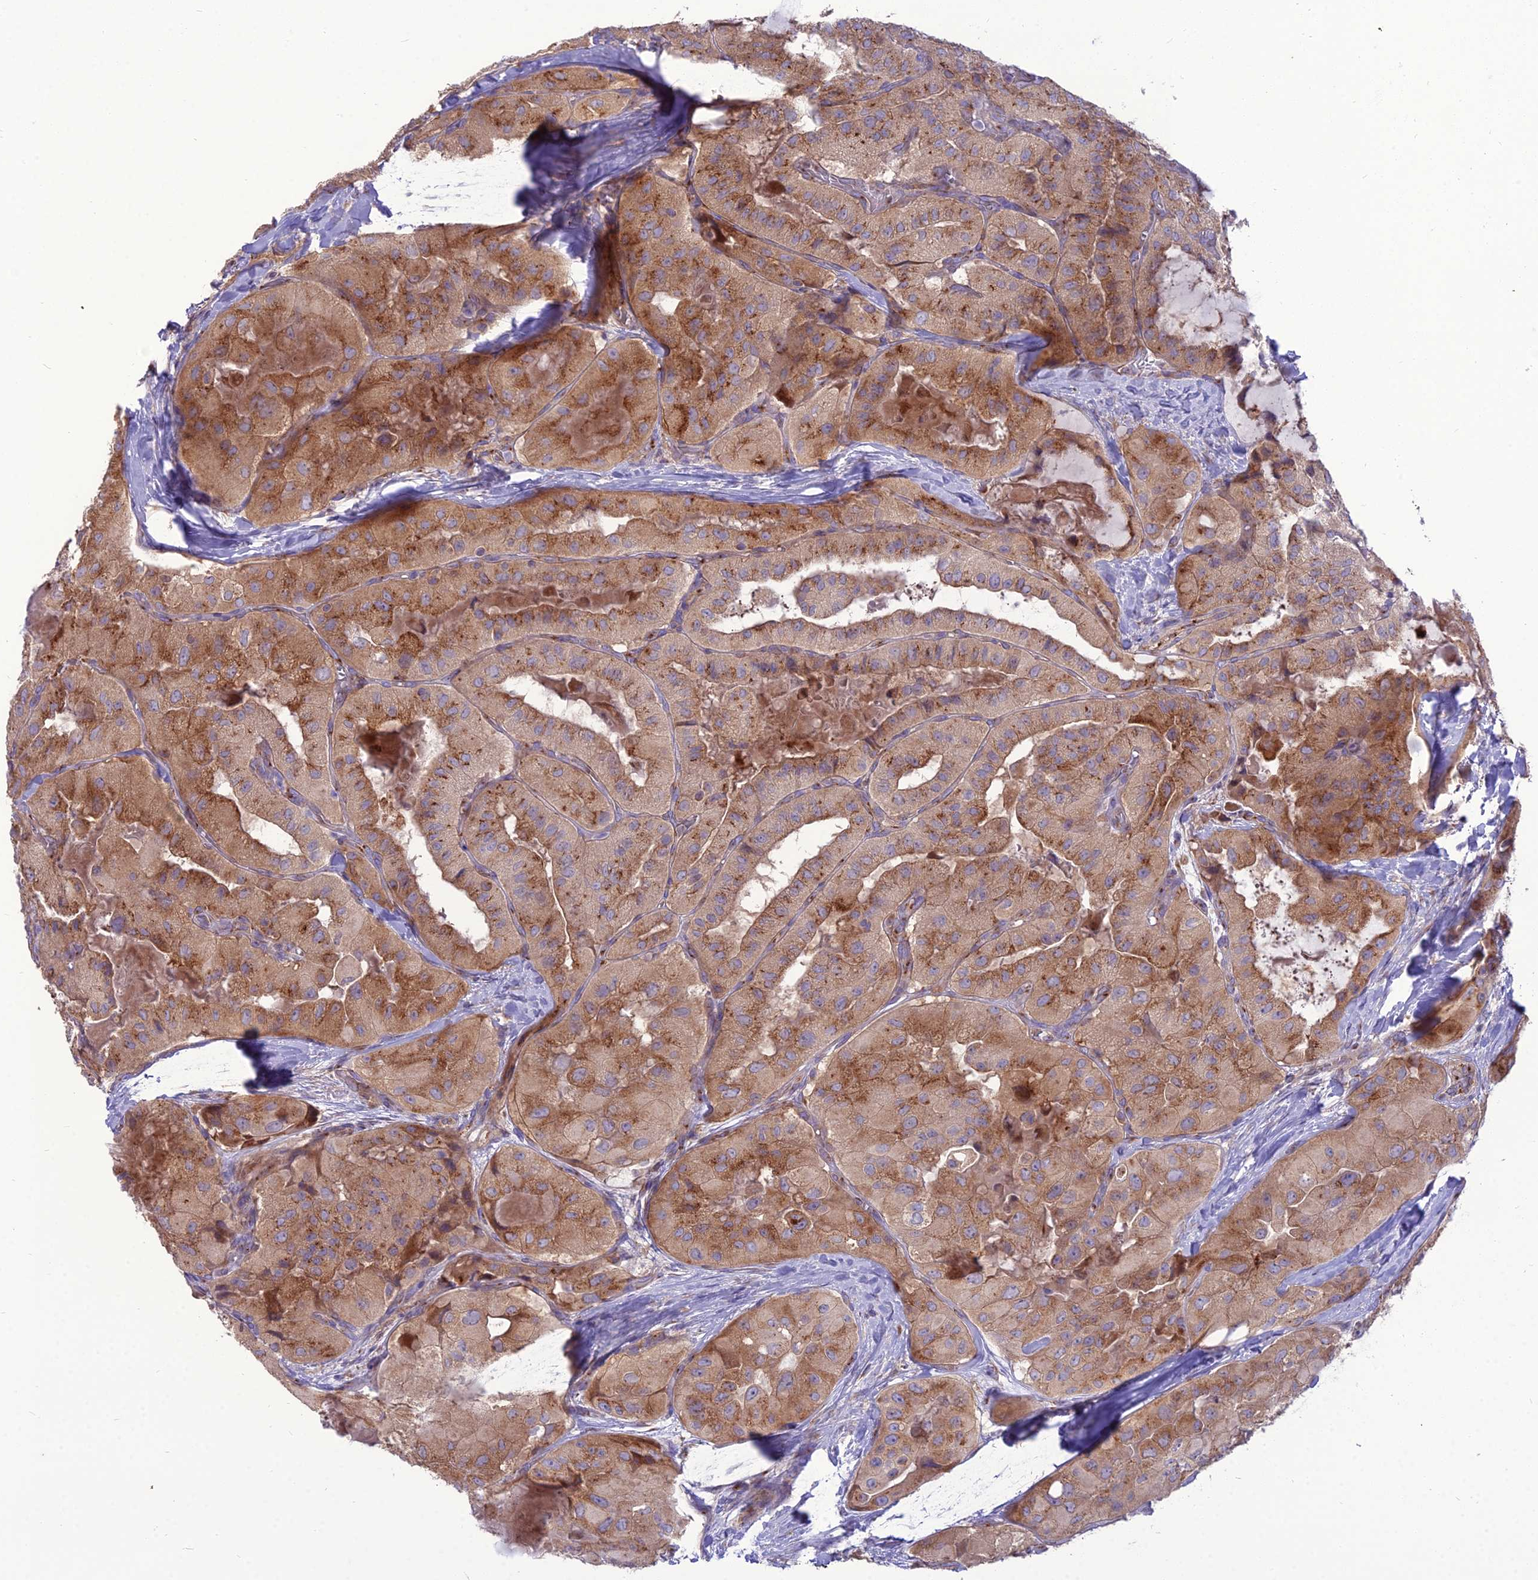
{"staining": {"intensity": "moderate", "quantity": ">75%", "location": "cytoplasmic/membranous"}, "tissue": "thyroid cancer", "cell_type": "Tumor cells", "image_type": "cancer", "snomed": [{"axis": "morphology", "description": "Normal tissue, NOS"}, {"axis": "morphology", "description": "Papillary adenocarcinoma, NOS"}, {"axis": "topography", "description": "Thyroid gland"}], "caption": "This photomicrograph shows immunohistochemistry (IHC) staining of thyroid cancer, with medium moderate cytoplasmic/membranous positivity in approximately >75% of tumor cells.", "gene": "SPRYD7", "patient": {"sex": "female", "age": 59}}